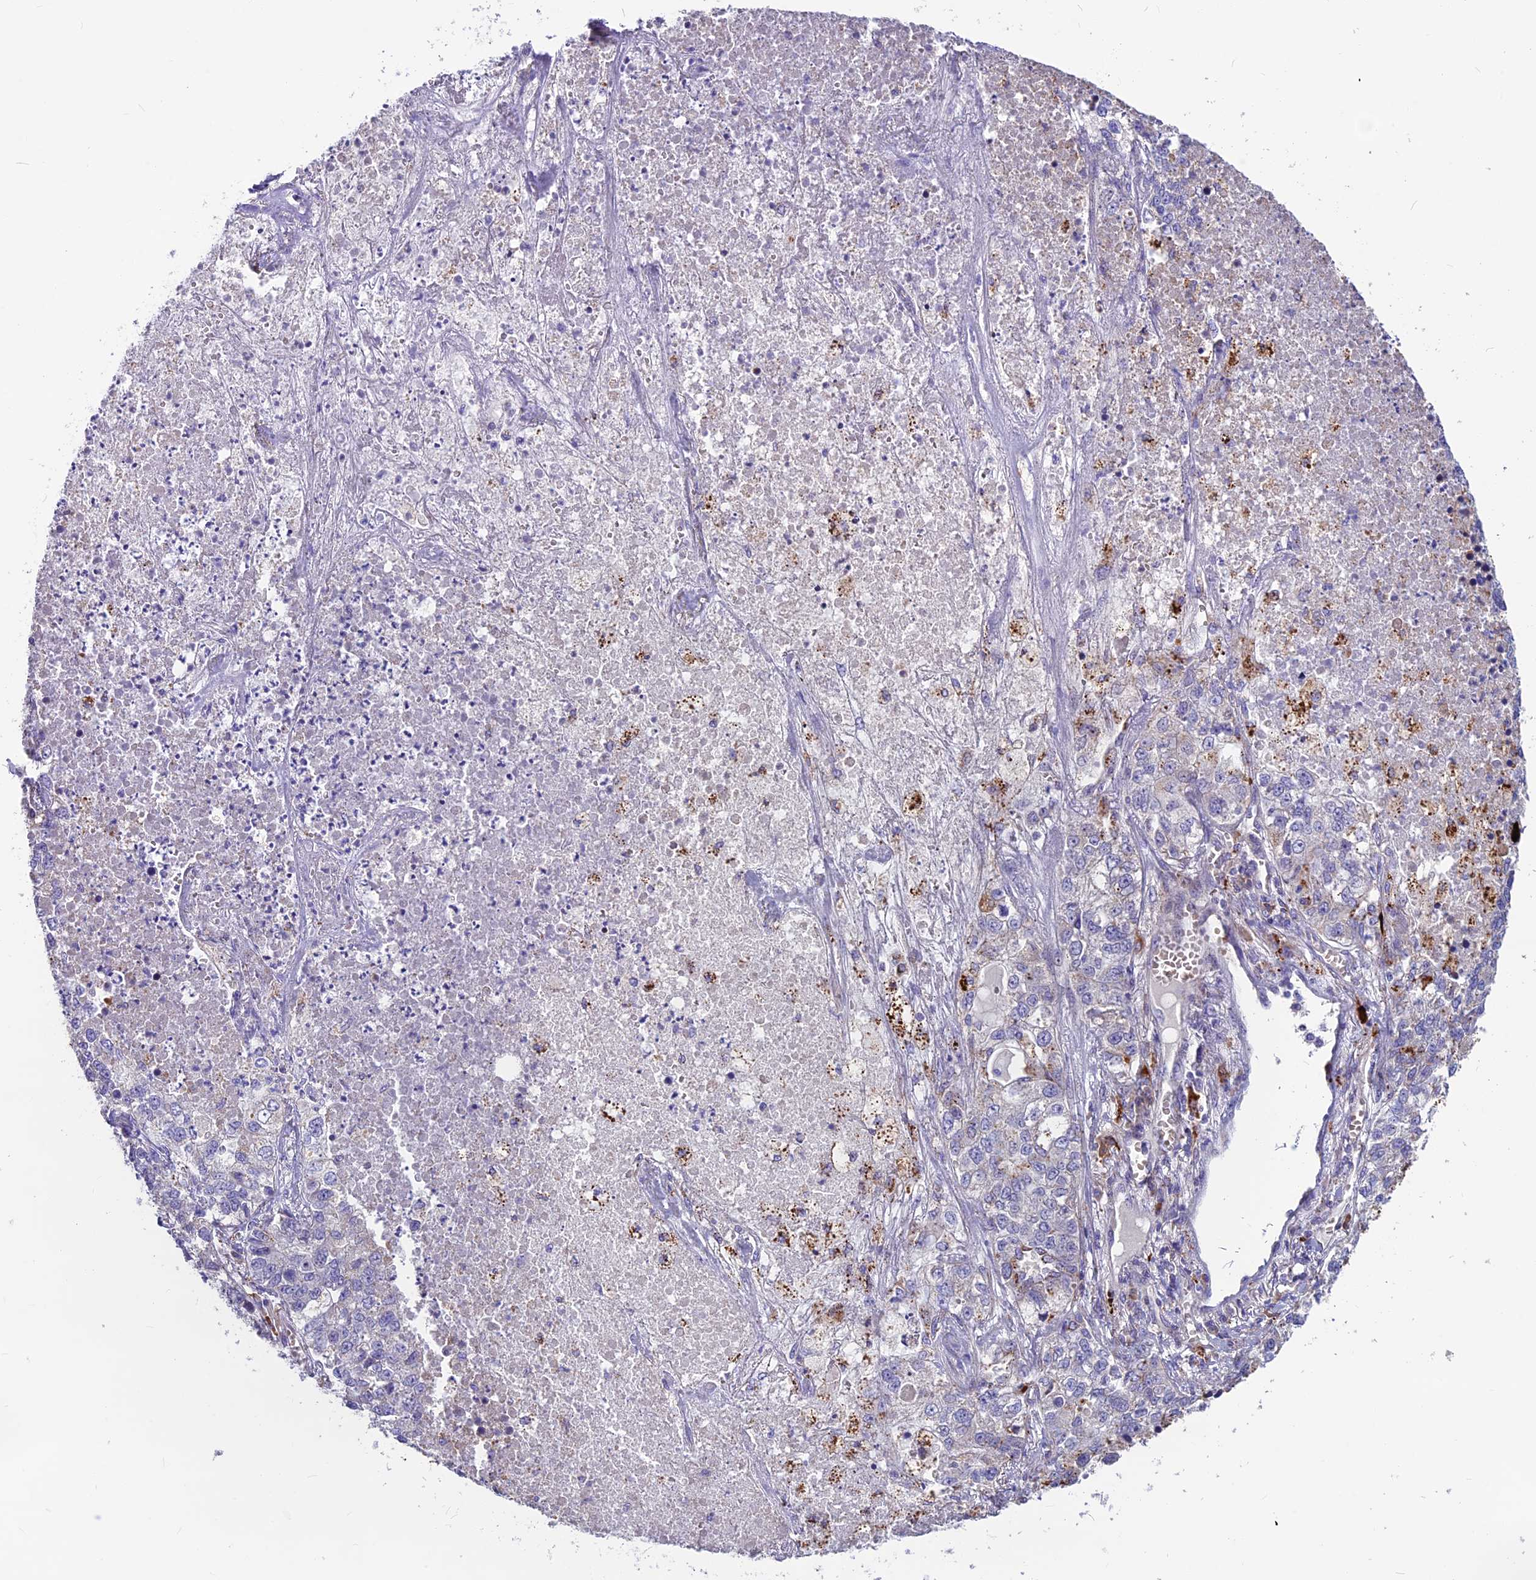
{"staining": {"intensity": "negative", "quantity": "none", "location": "none"}, "tissue": "lung cancer", "cell_type": "Tumor cells", "image_type": "cancer", "snomed": [{"axis": "morphology", "description": "Adenocarcinoma, NOS"}, {"axis": "topography", "description": "Lung"}], "caption": "There is no significant expression in tumor cells of lung cancer (adenocarcinoma).", "gene": "THRSP", "patient": {"sex": "male", "age": 49}}